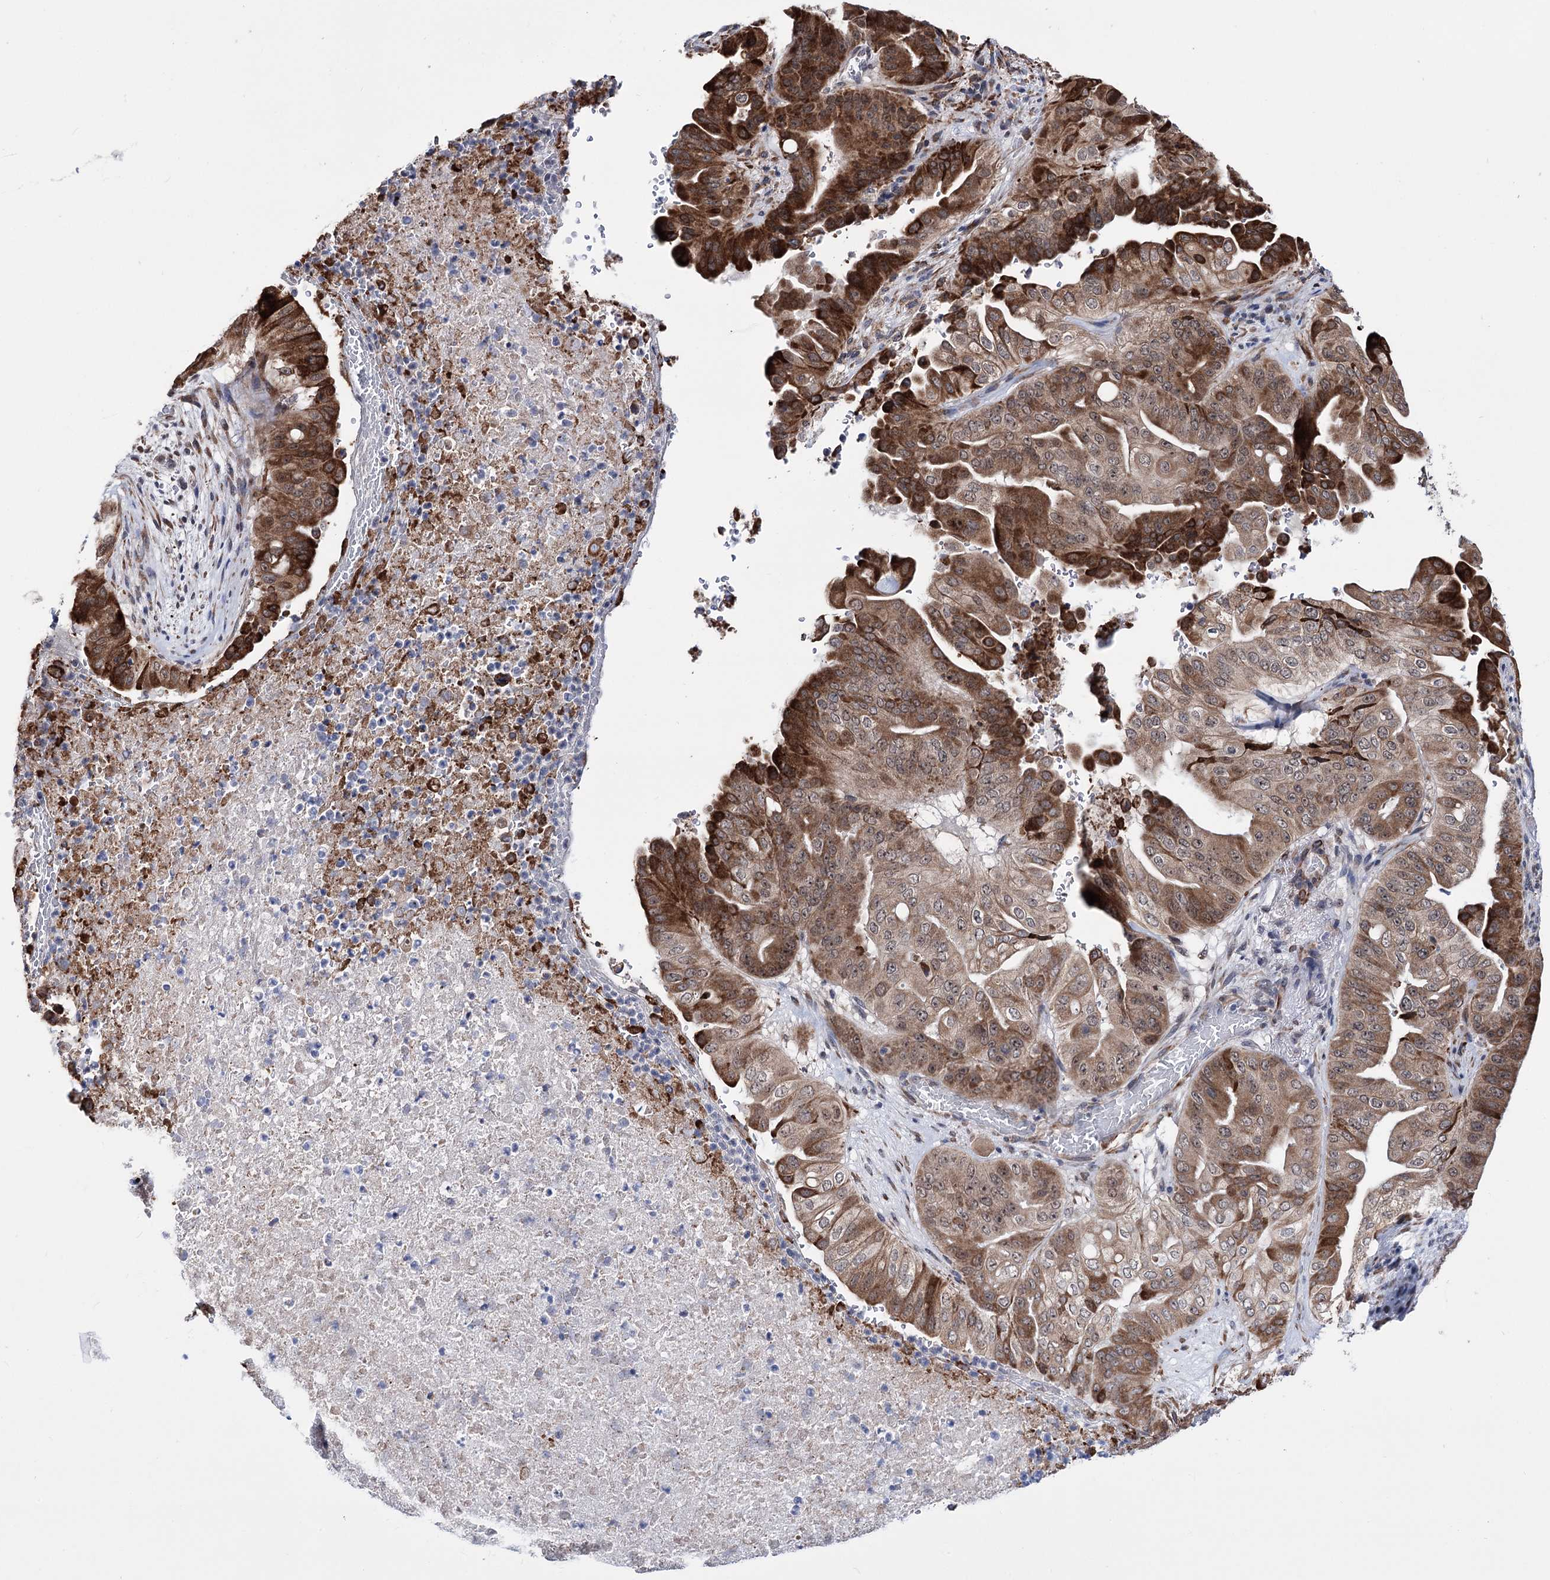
{"staining": {"intensity": "strong", "quantity": "25%-75%", "location": "cytoplasmic/membranous,nuclear"}, "tissue": "pancreatic cancer", "cell_type": "Tumor cells", "image_type": "cancer", "snomed": [{"axis": "morphology", "description": "Adenocarcinoma, NOS"}, {"axis": "topography", "description": "Pancreas"}], "caption": "Pancreatic cancer (adenocarcinoma) stained with a protein marker exhibits strong staining in tumor cells.", "gene": "PPRC1", "patient": {"sex": "female", "age": 77}}